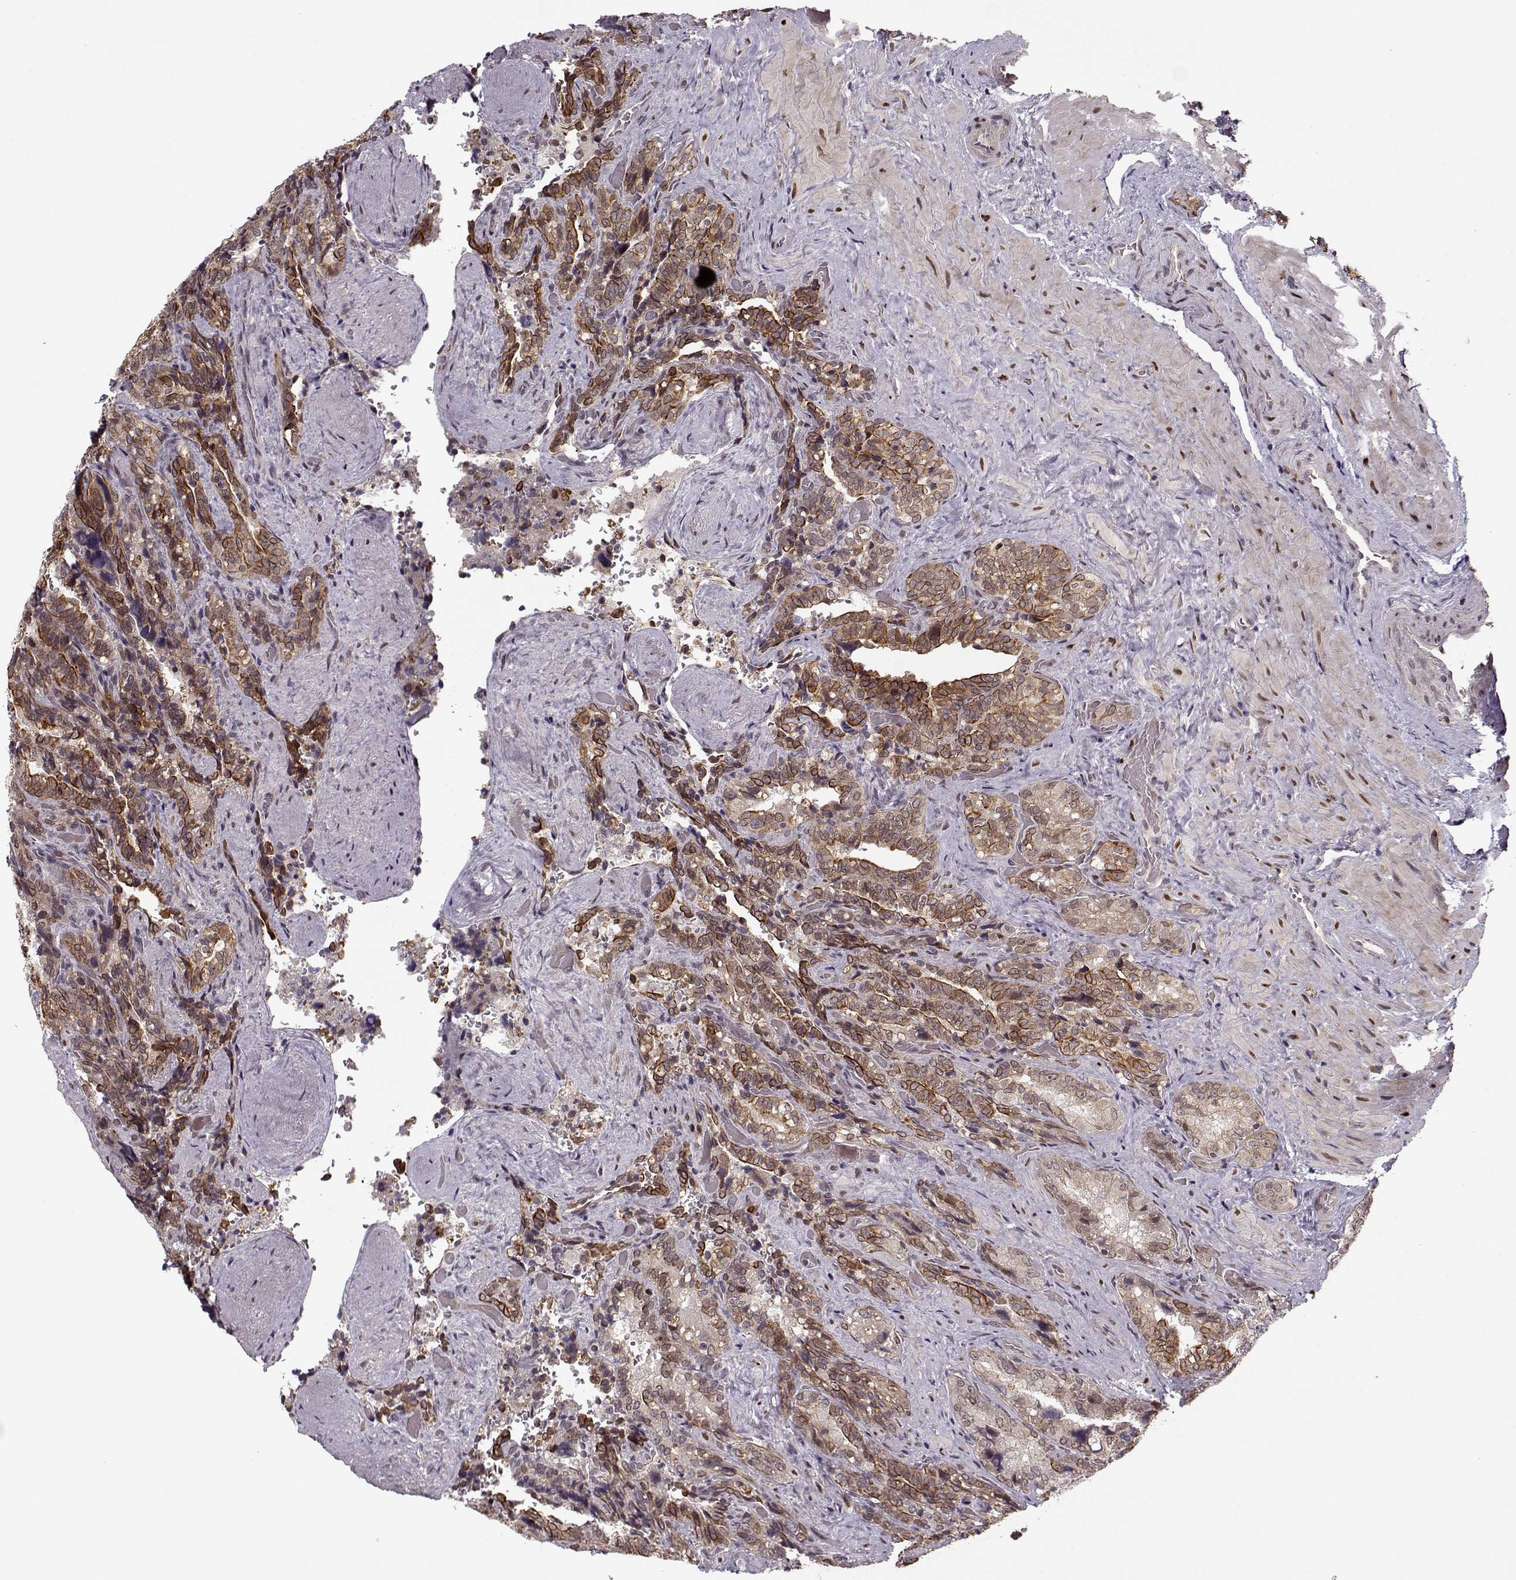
{"staining": {"intensity": "strong", "quantity": "25%-75%", "location": "cytoplasmic/membranous"}, "tissue": "seminal vesicle", "cell_type": "Glandular cells", "image_type": "normal", "snomed": [{"axis": "morphology", "description": "Normal tissue, NOS"}, {"axis": "topography", "description": "Seminal veicle"}], "caption": "Immunohistochemical staining of normal seminal vesicle shows strong cytoplasmic/membranous protein positivity in about 25%-75% of glandular cells. The staining is performed using DAB (3,3'-diaminobenzidine) brown chromogen to label protein expression. The nuclei are counter-stained blue using hematoxylin.", "gene": "DENND4B", "patient": {"sex": "male", "age": 69}}